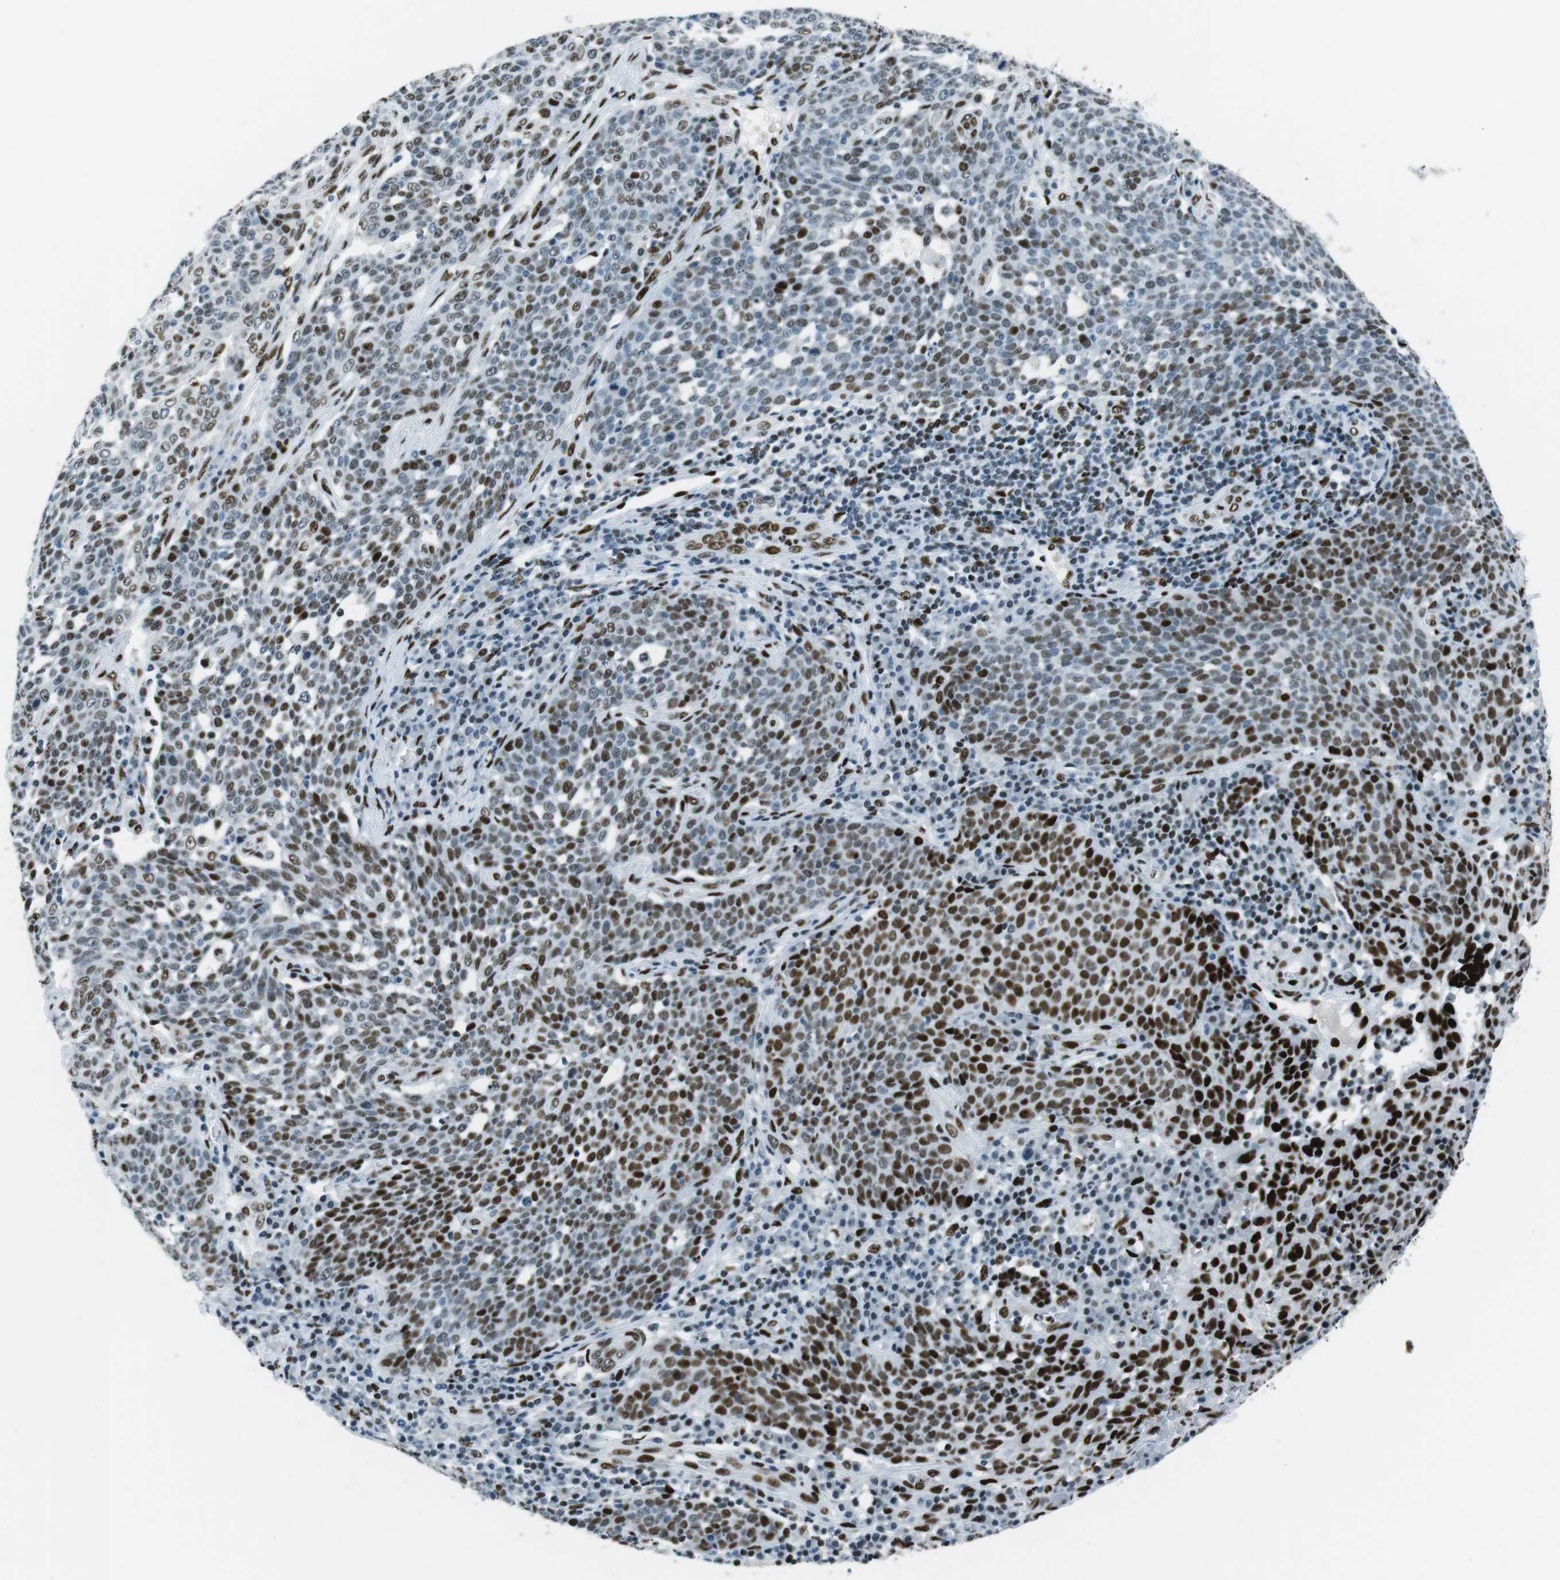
{"staining": {"intensity": "strong", "quantity": "25%-75%", "location": "nuclear"}, "tissue": "cervical cancer", "cell_type": "Tumor cells", "image_type": "cancer", "snomed": [{"axis": "morphology", "description": "Squamous cell carcinoma, NOS"}, {"axis": "topography", "description": "Cervix"}], "caption": "Cervical cancer (squamous cell carcinoma) tissue displays strong nuclear positivity in about 25%-75% of tumor cells Using DAB (brown) and hematoxylin (blue) stains, captured at high magnification using brightfield microscopy.", "gene": "PML", "patient": {"sex": "female", "age": 34}}